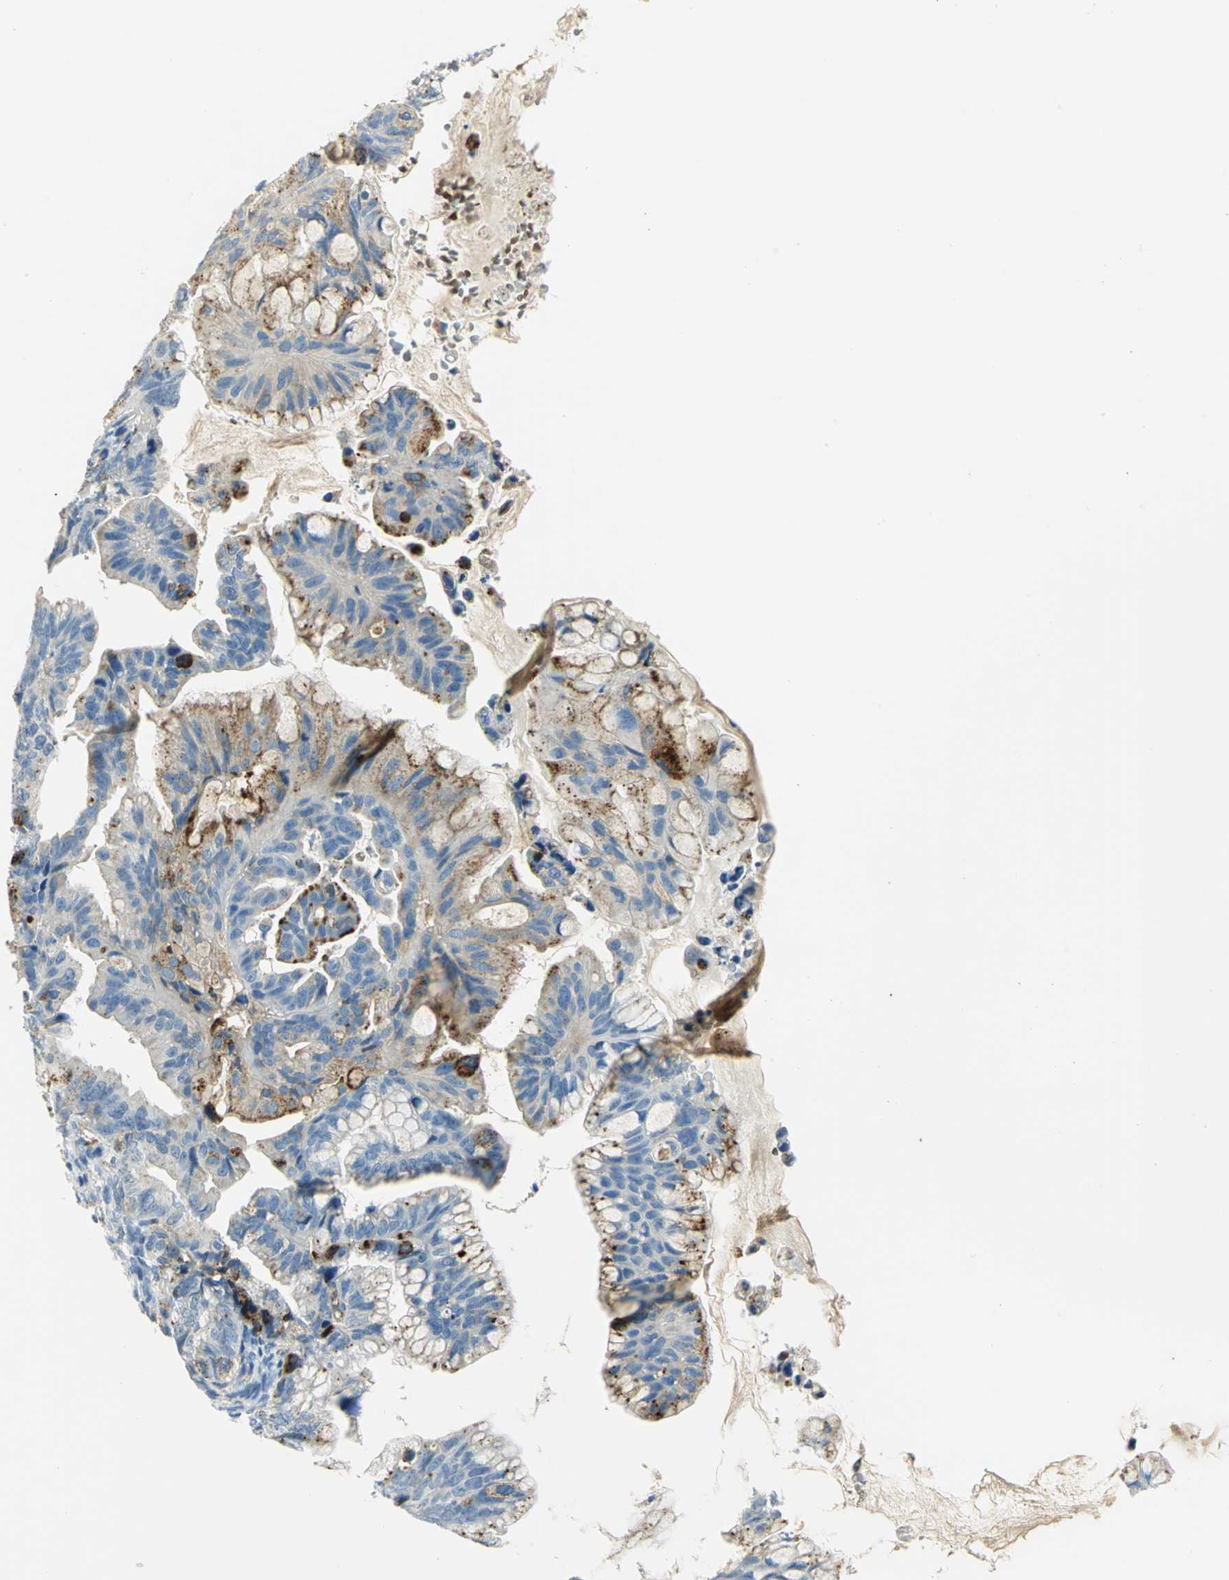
{"staining": {"intensity": "moderate", "quantity": "25%-75%", "location": "cytoplasmic/membranous"}, "tissue": "ovarian cancer", "cell_type": "Tumor cells", "image_type": "cancer", "snomed": [{"axis": "morphology", "description": "Cystadenocarcinoma, mucinous, NOS"}, {"axis": "topography", "description": "Ovary"}], "caption": "Immunohistochemical staining of human ovarian mucinous cystadenocarcinoma displays moderate cytoplasmic/membranous protein positivity in approximately 25%-75% of tumor cells.", "gene": "ARSA", "patient": {"sex": "female", "age": 36}}